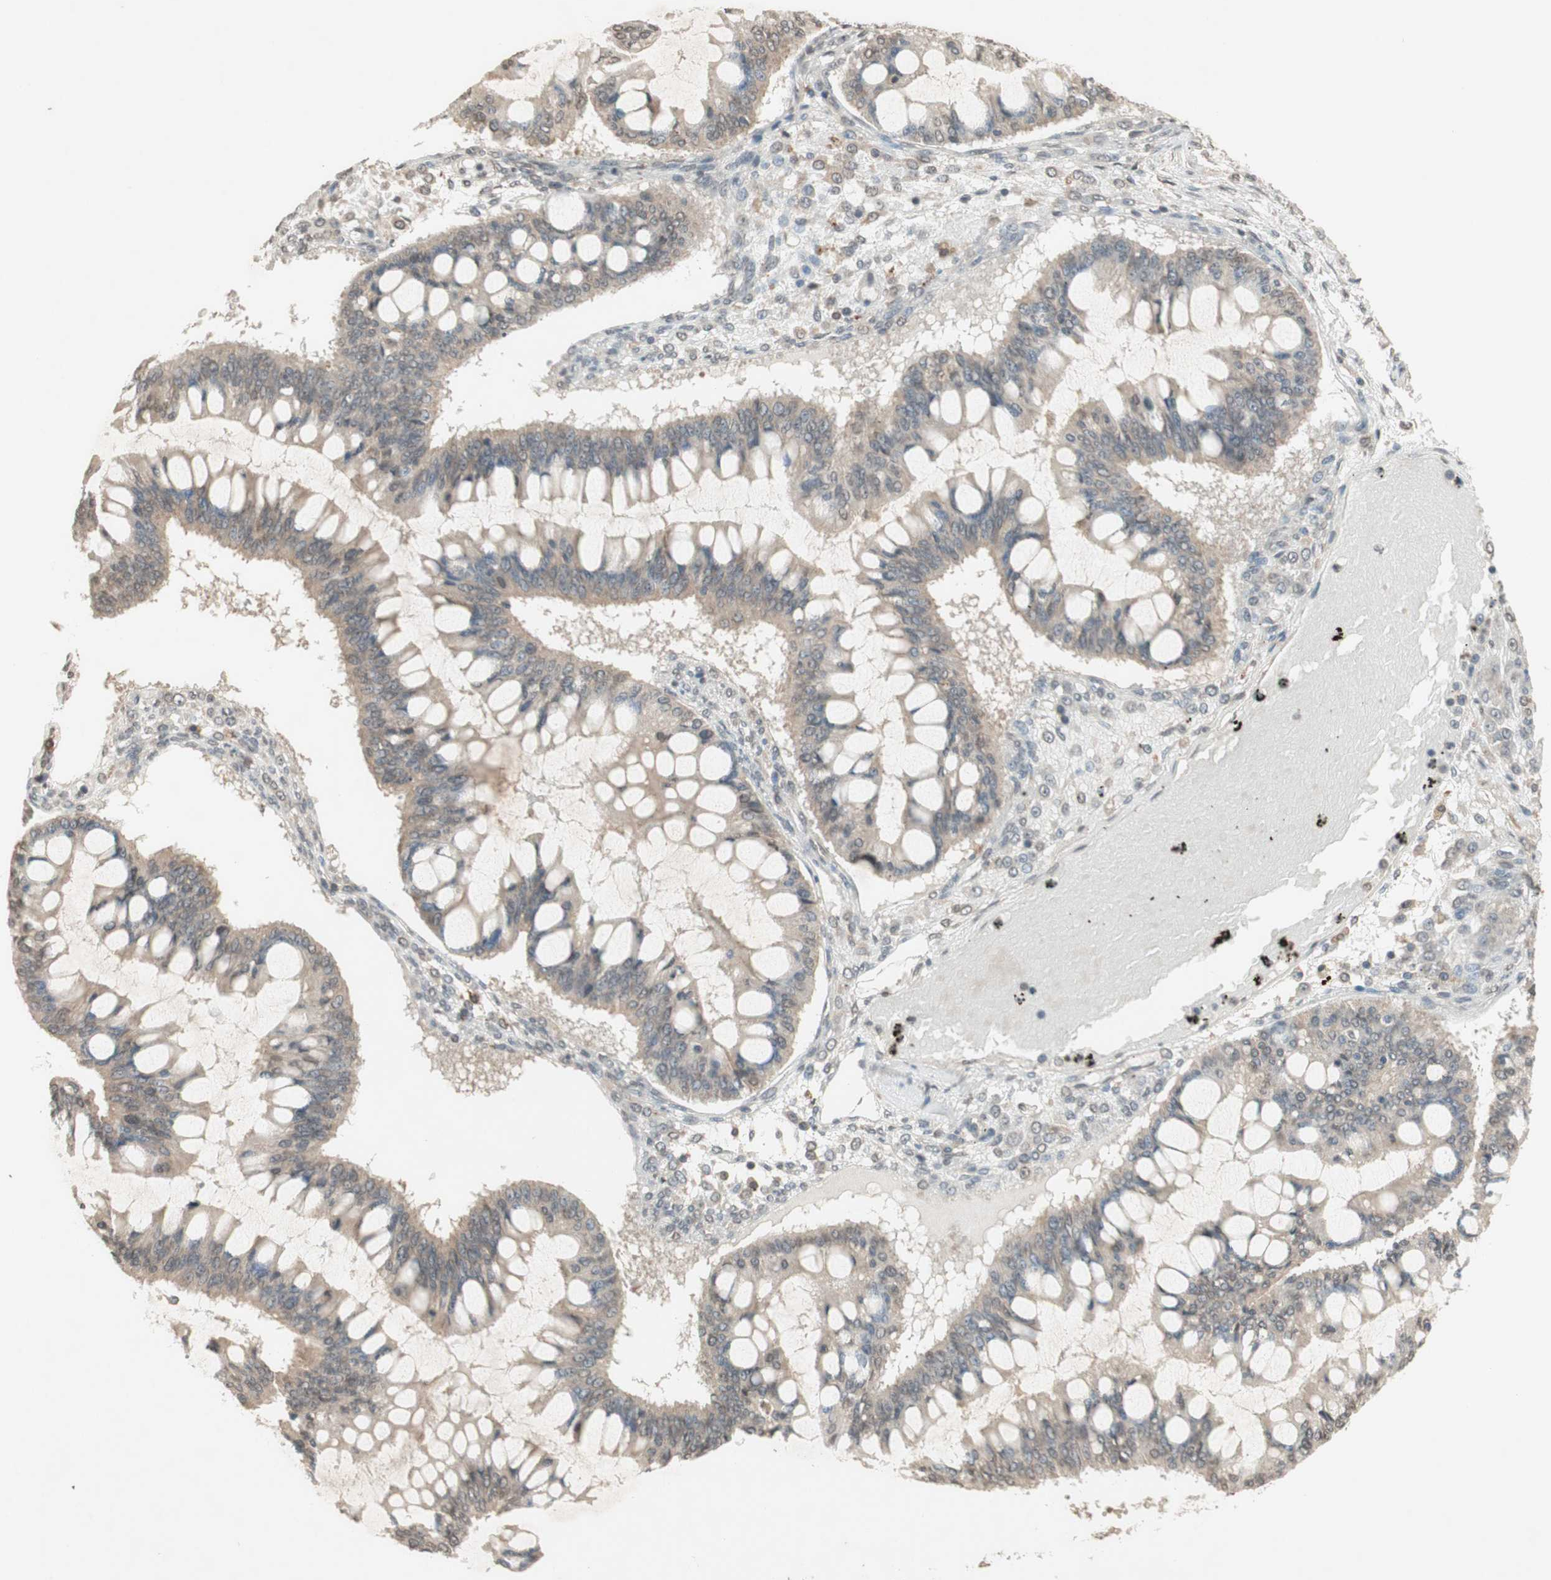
{"staining": {"intensity": "weak", "quantity": ">75%", "location": "cytoplasmic/membranous"}, "tissue": "ovarian cancer", "cell_type": "Tumor cells", "image_type": "cancer", "snomed": [{"axis": "morphology", "description": "Cystadenocarcinoma, mucinous, NOS"}, {"axis": "topography", "description": "Ovary"}], "caption": "Immunohistochemical staining of mucinous cystadenocarcinoma (ovarian) displays weak cytoplasmic/membranous protein positivity in about >75% of tumor cells.", "gene": "GLI1", "patient": {"sex": "female", "age": 73}}